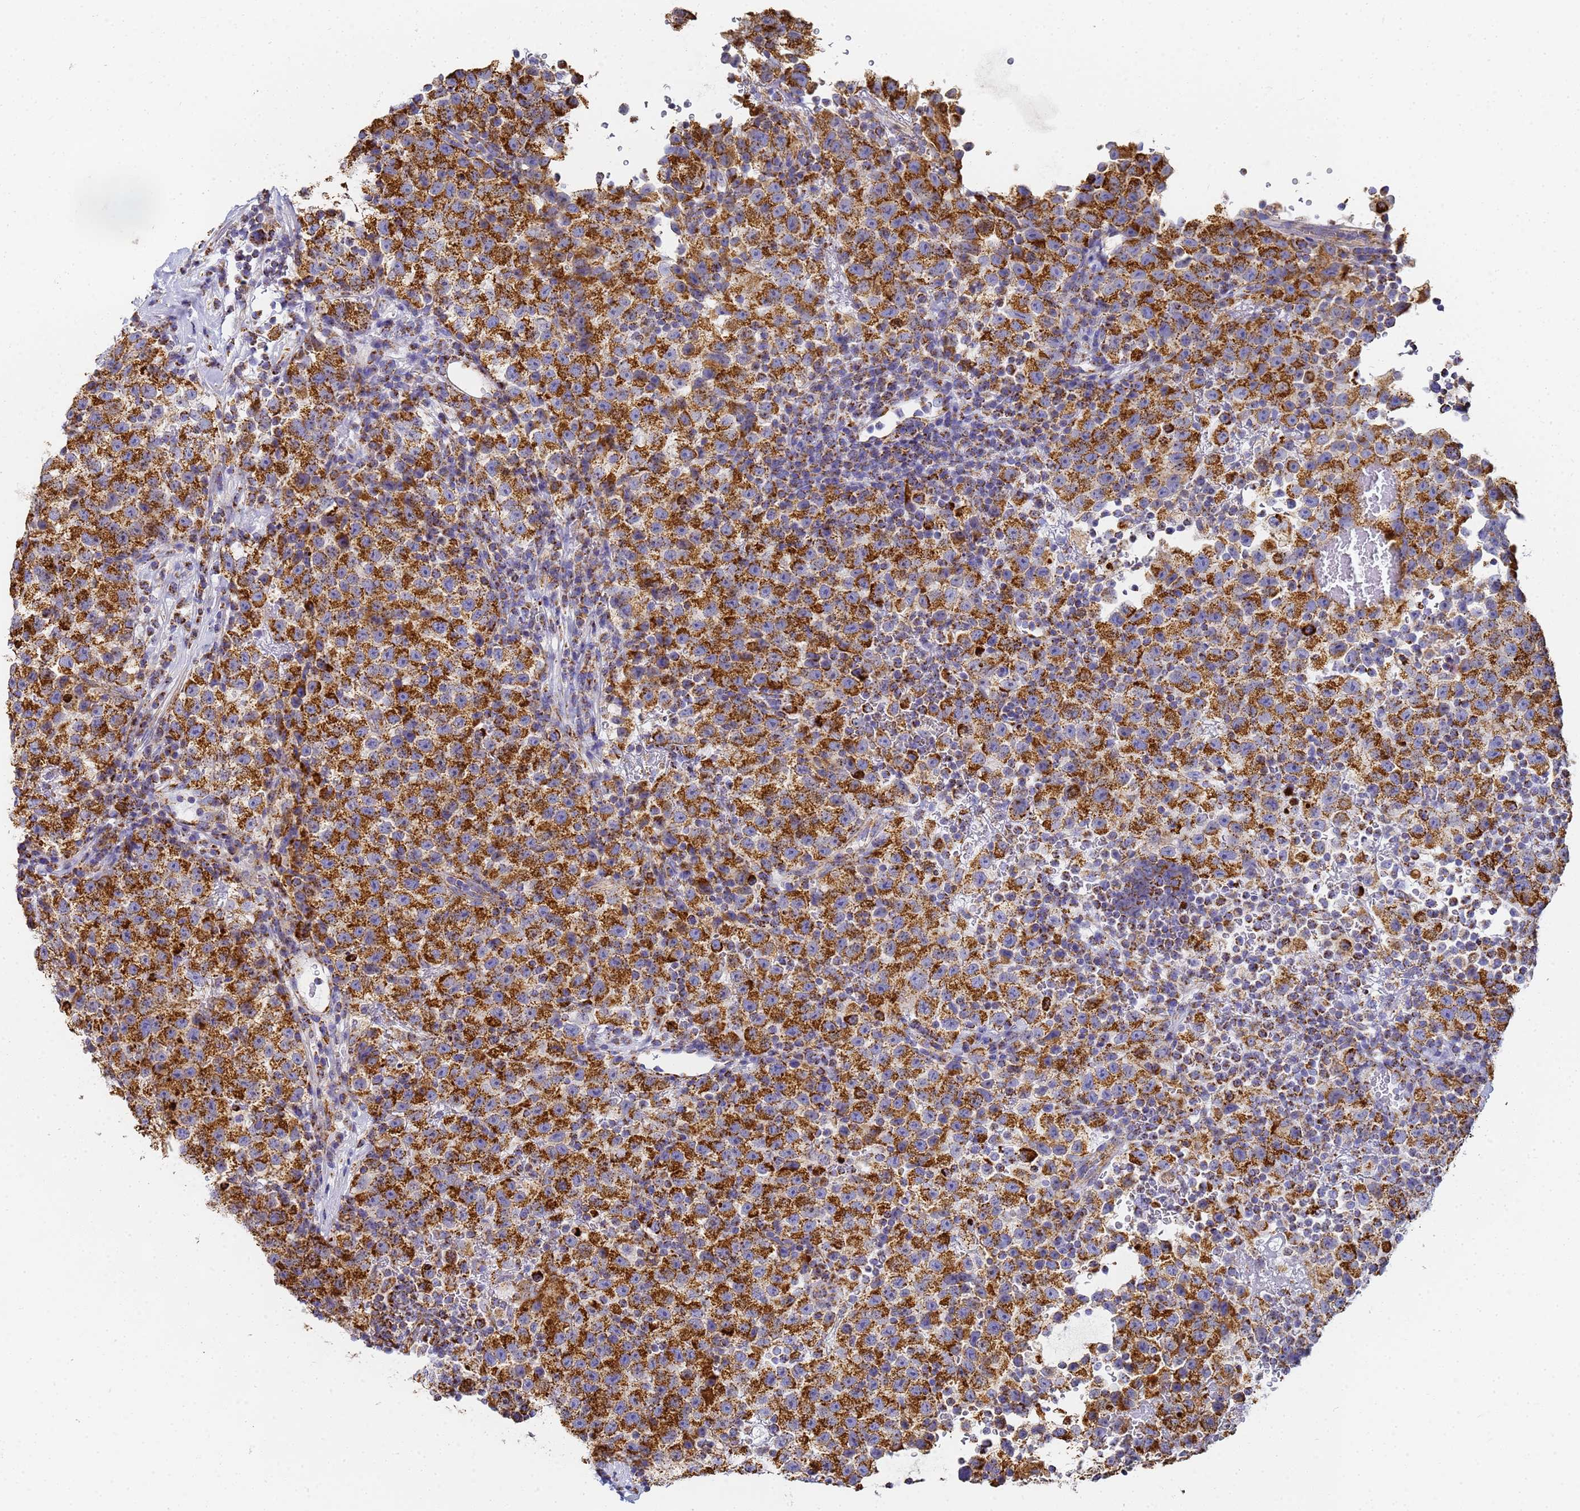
{"staining": {"intensity": "strong", "quantity": ">75%", "location": "cytoplasmic/membranous"}, "tissue": "testis cancer", "cell_type": "Tumor cells", "image_type": "cancer", "snomed": [{"axis": "morphology", "description": "Seminoma, NOS"}, {"axis": "topography", "description": "Testis"}], "caption": "Strong cytoplasmic/membranous positivity for a protein is present in about >75% of tumor cells of testis cancer (seminoma) using immunohistochemistry (IHC).", "gene": "CNIH4", "patient": {"sex": "male", "age": 22}}